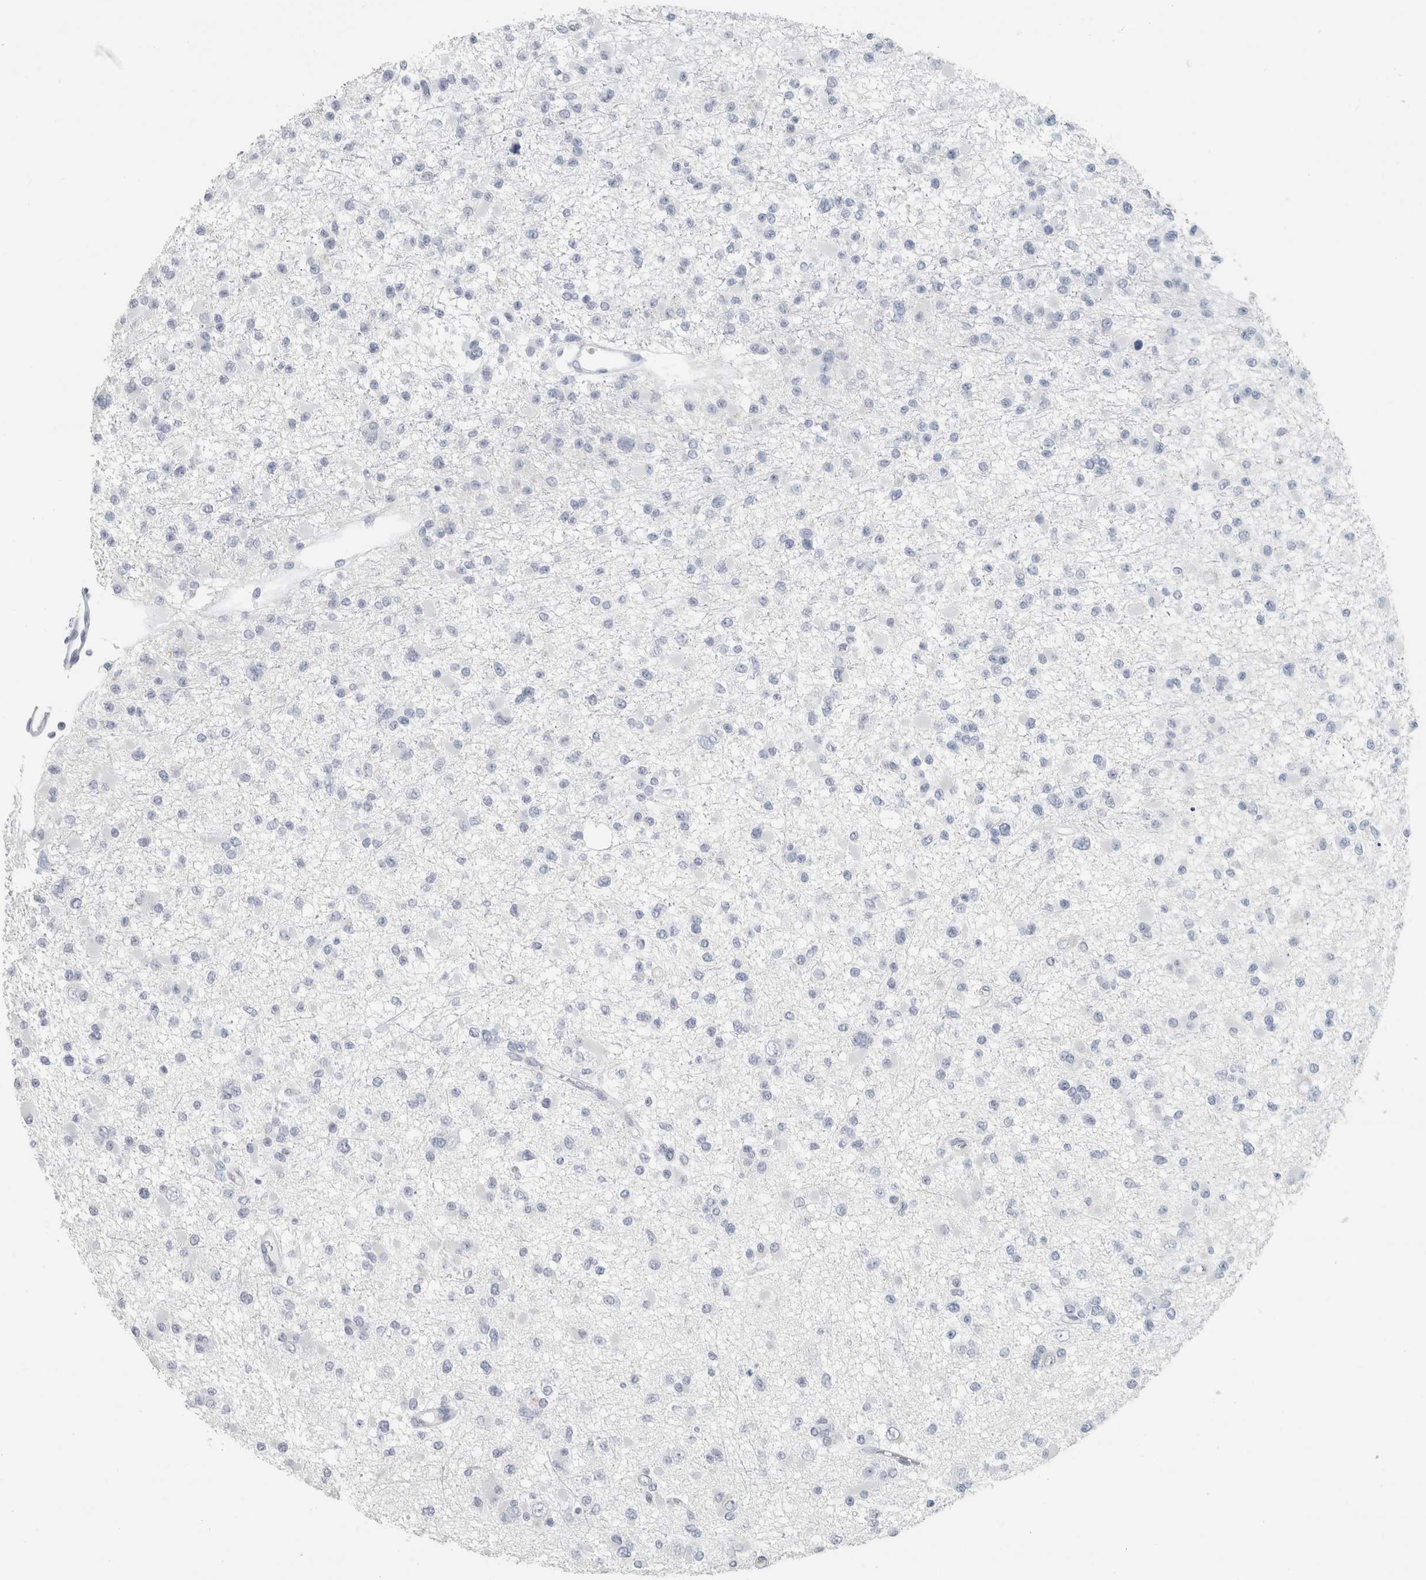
{"staining": {"intensity": "negative", "quantity": "none", "location": "none"}, "tissue": "glioma", "cell_type": "Tumor cells", "image_type": "cancer", "snomed": [{"axis": "morphology", "description": "Glioma, malignant, Low grade"}, {"axis": "topography", "description": "Brain"}], "caption": "High power microscopy photomicrograph of an immunohistochemistry (IHC) histopathology image of low-grade glioma (malignant), revealing no significant expression in tumor cells. (DAB immunohistochemistry (IHC) visualized using brightfield microscopy, high magnification).", "gene": "SLC28A3", "patient": {"sex": "female", "age": 22}}